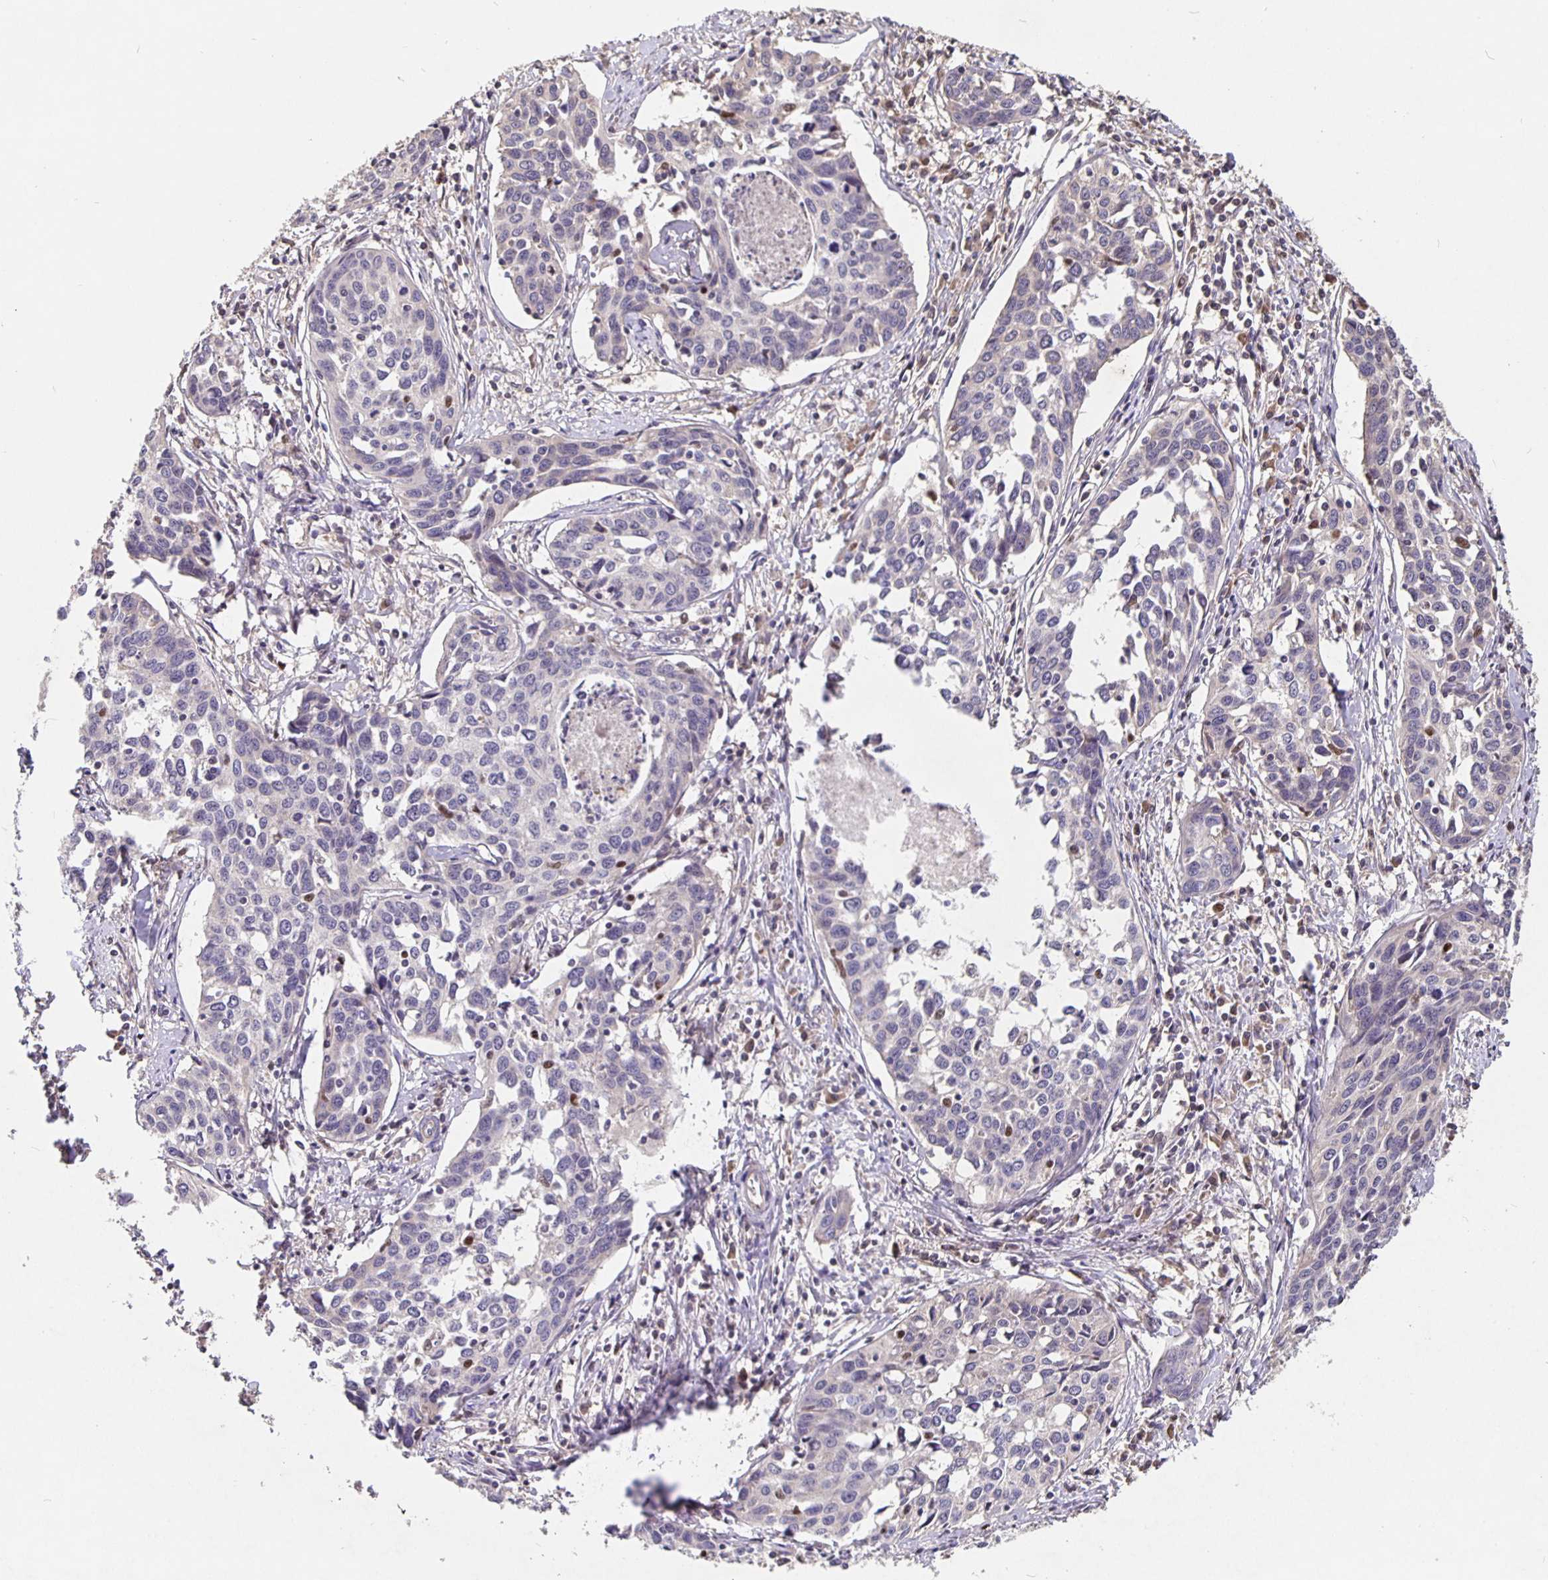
{"staining": {"intensity": "negative", "quantity": "none", "location": "none"}, "tissue": "cervical cancer", "cell_type": "Tumor cells", "image_type": "cancer", "snomed": [{"axis": "morphology", "description": "Squamous cell carcinoma, NOS"}, {"axis": "topography", "description": "Cervix"}], "caption": "This is an immunohistochemistry image of cervical squamous cell carcinoma. There is no staining in tumor cells.", "gene": "NOG", "patient": {"sex": "female", "age": 31}}